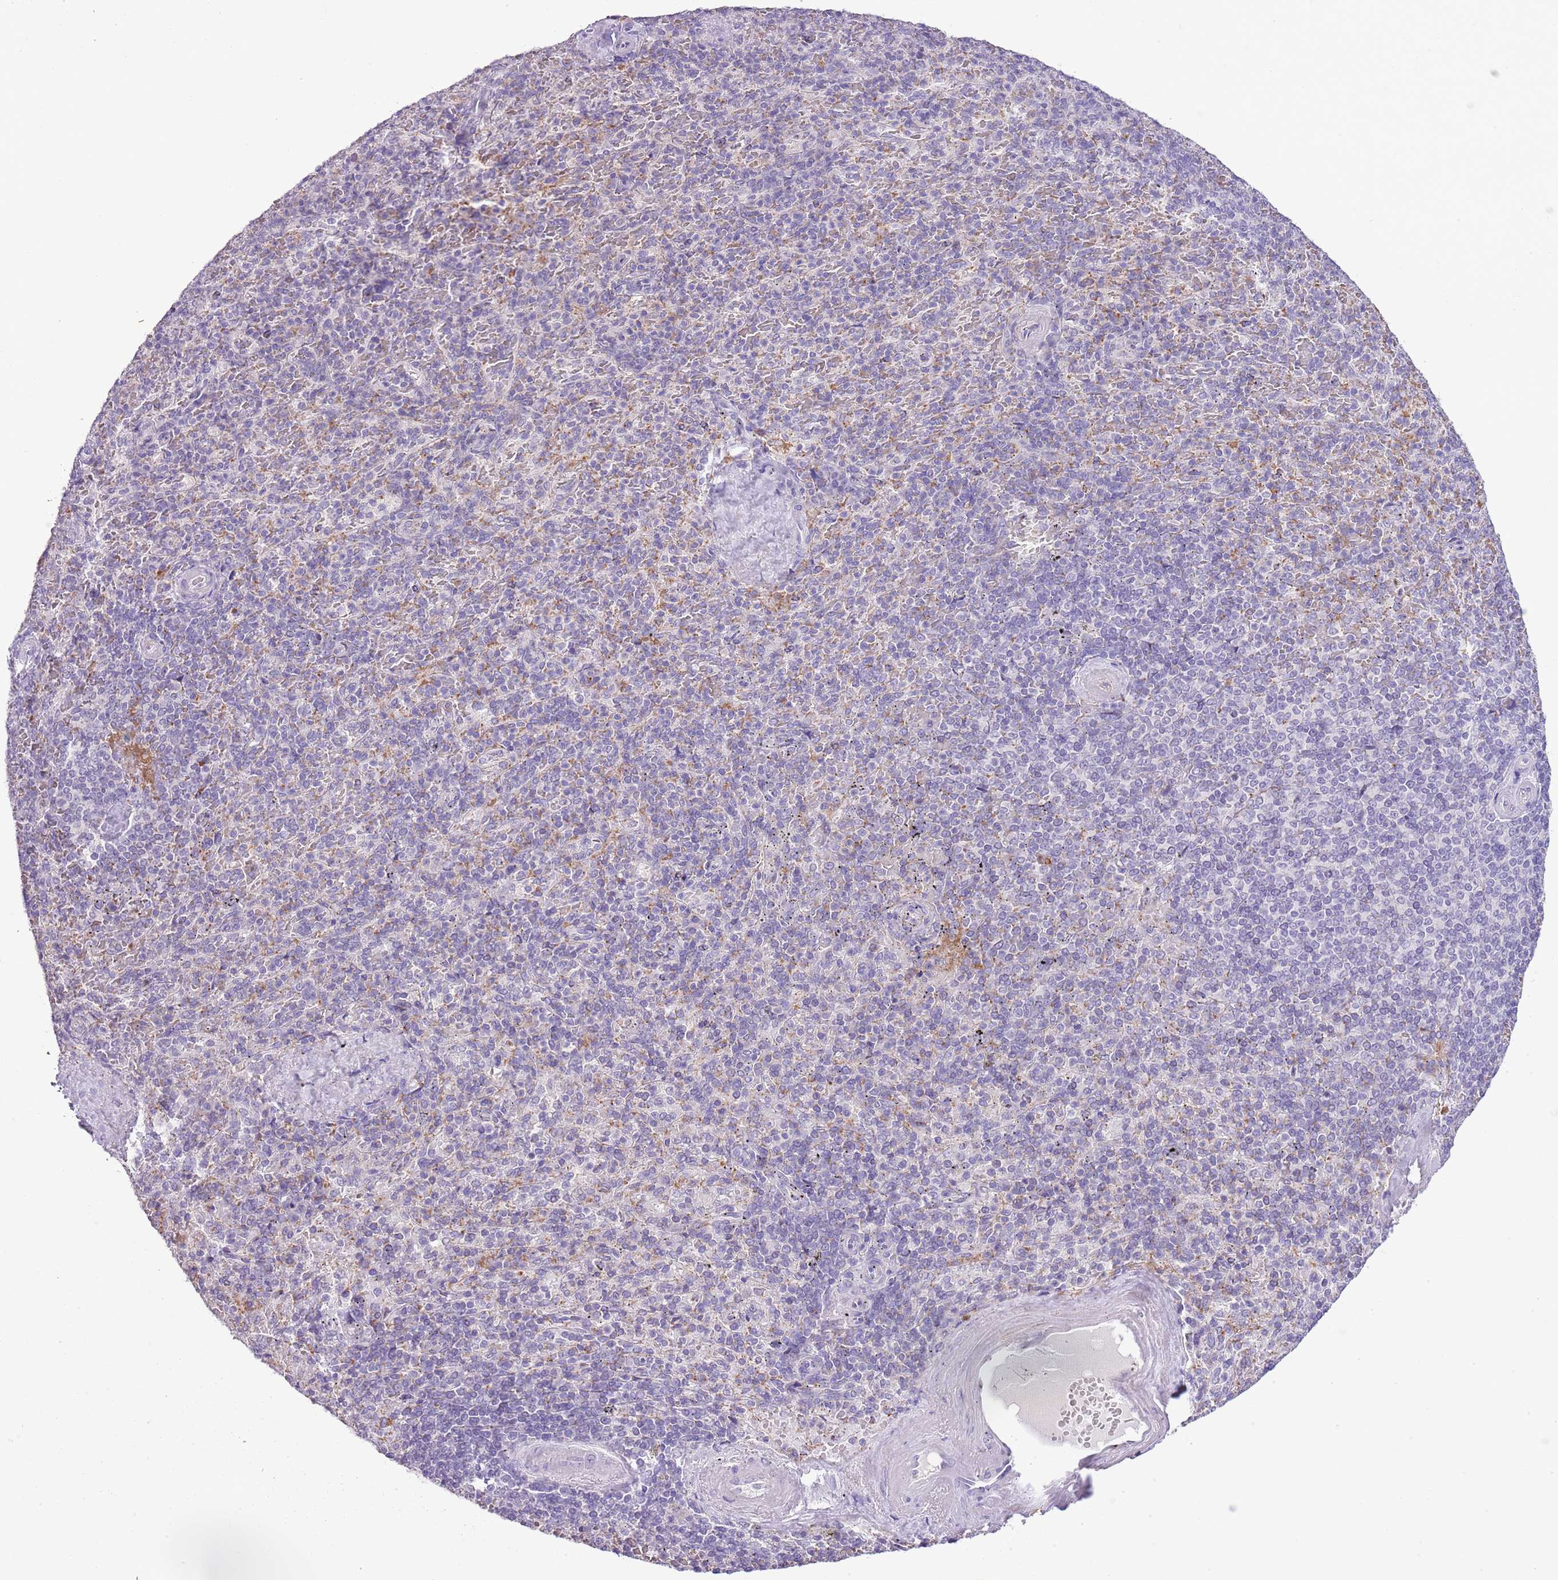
{"staining": {"intensity": "moderate", "quantity": "<25%", "location": "cytoplasmic/membranous"}, "tissue": "spleen", "cell_type": "Cells in red pulp", "image_type": "normal", "snomed": [{"axis": "morphology", "description": "Normal tissue, NOS"}, {"axis": "topography", "description": "Spleen"}], "caption": "This is a photomicrograph of immunohistochemistry (IHC) staining of normal spleen, which shows moderate positivity in the cytoplasmic/membranous of cells in red pulp.", "gene": "MIDN", "patient": {"sex": "male", "age": 82}}